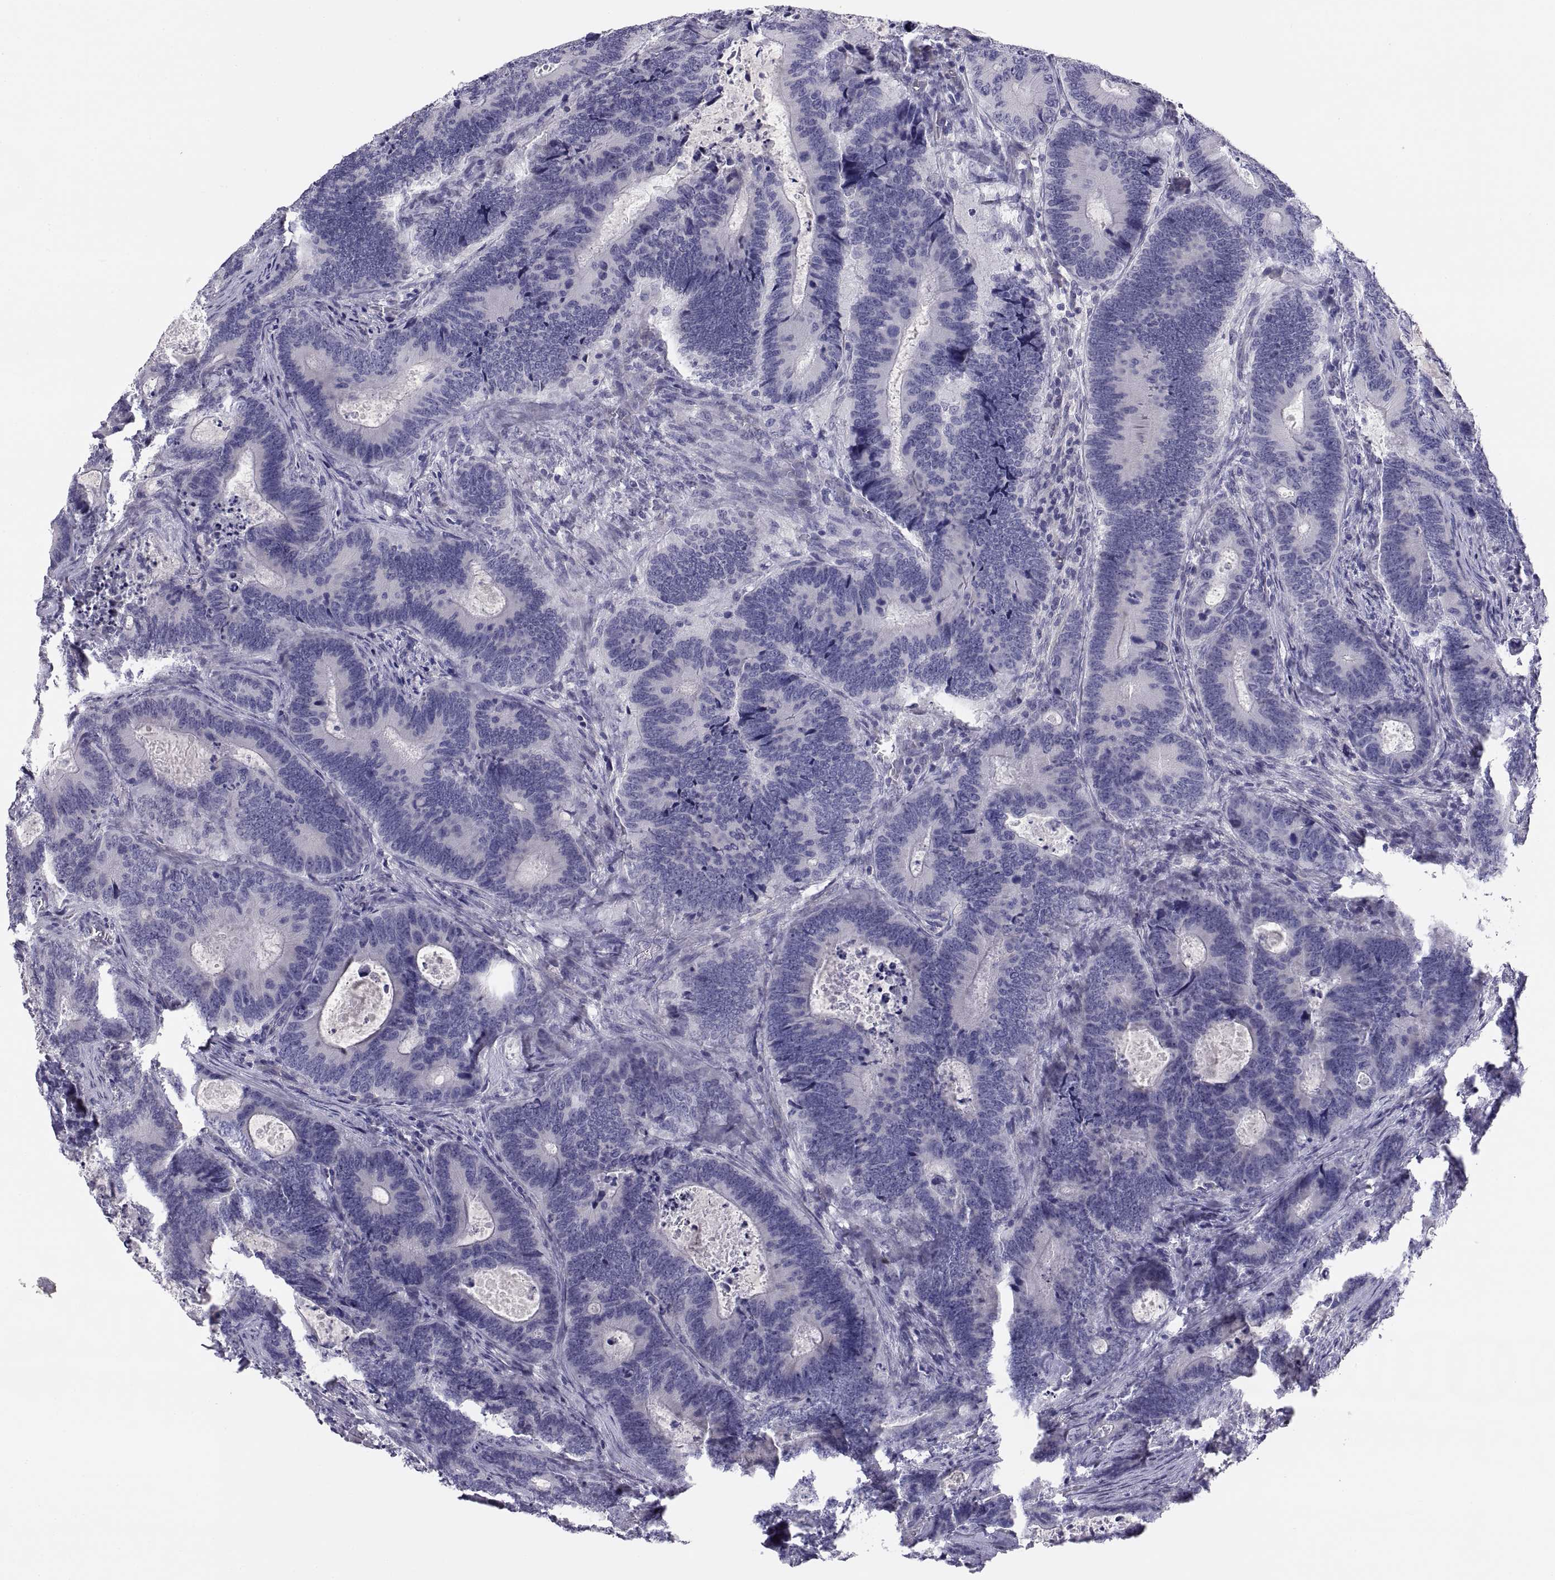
{"staining": {"intensity": "negative", "quantity": "none", "location": "none"}, "tissue": "colorectal cancer", "cell_type": "Tumor cells", "image_type": "cancer", "snomed": [{"axis": "morphology", "description": "Adenocarcinoma, NOS"}, {"axis": "topography", "description": "Colon"}], "caption": "Photomicrograph shows no protein positivity in tumor cells of adenocarcinoma (colorectal) tissue.", "gene": "STRC", "patient": {"sex": "female", "age": 82}}